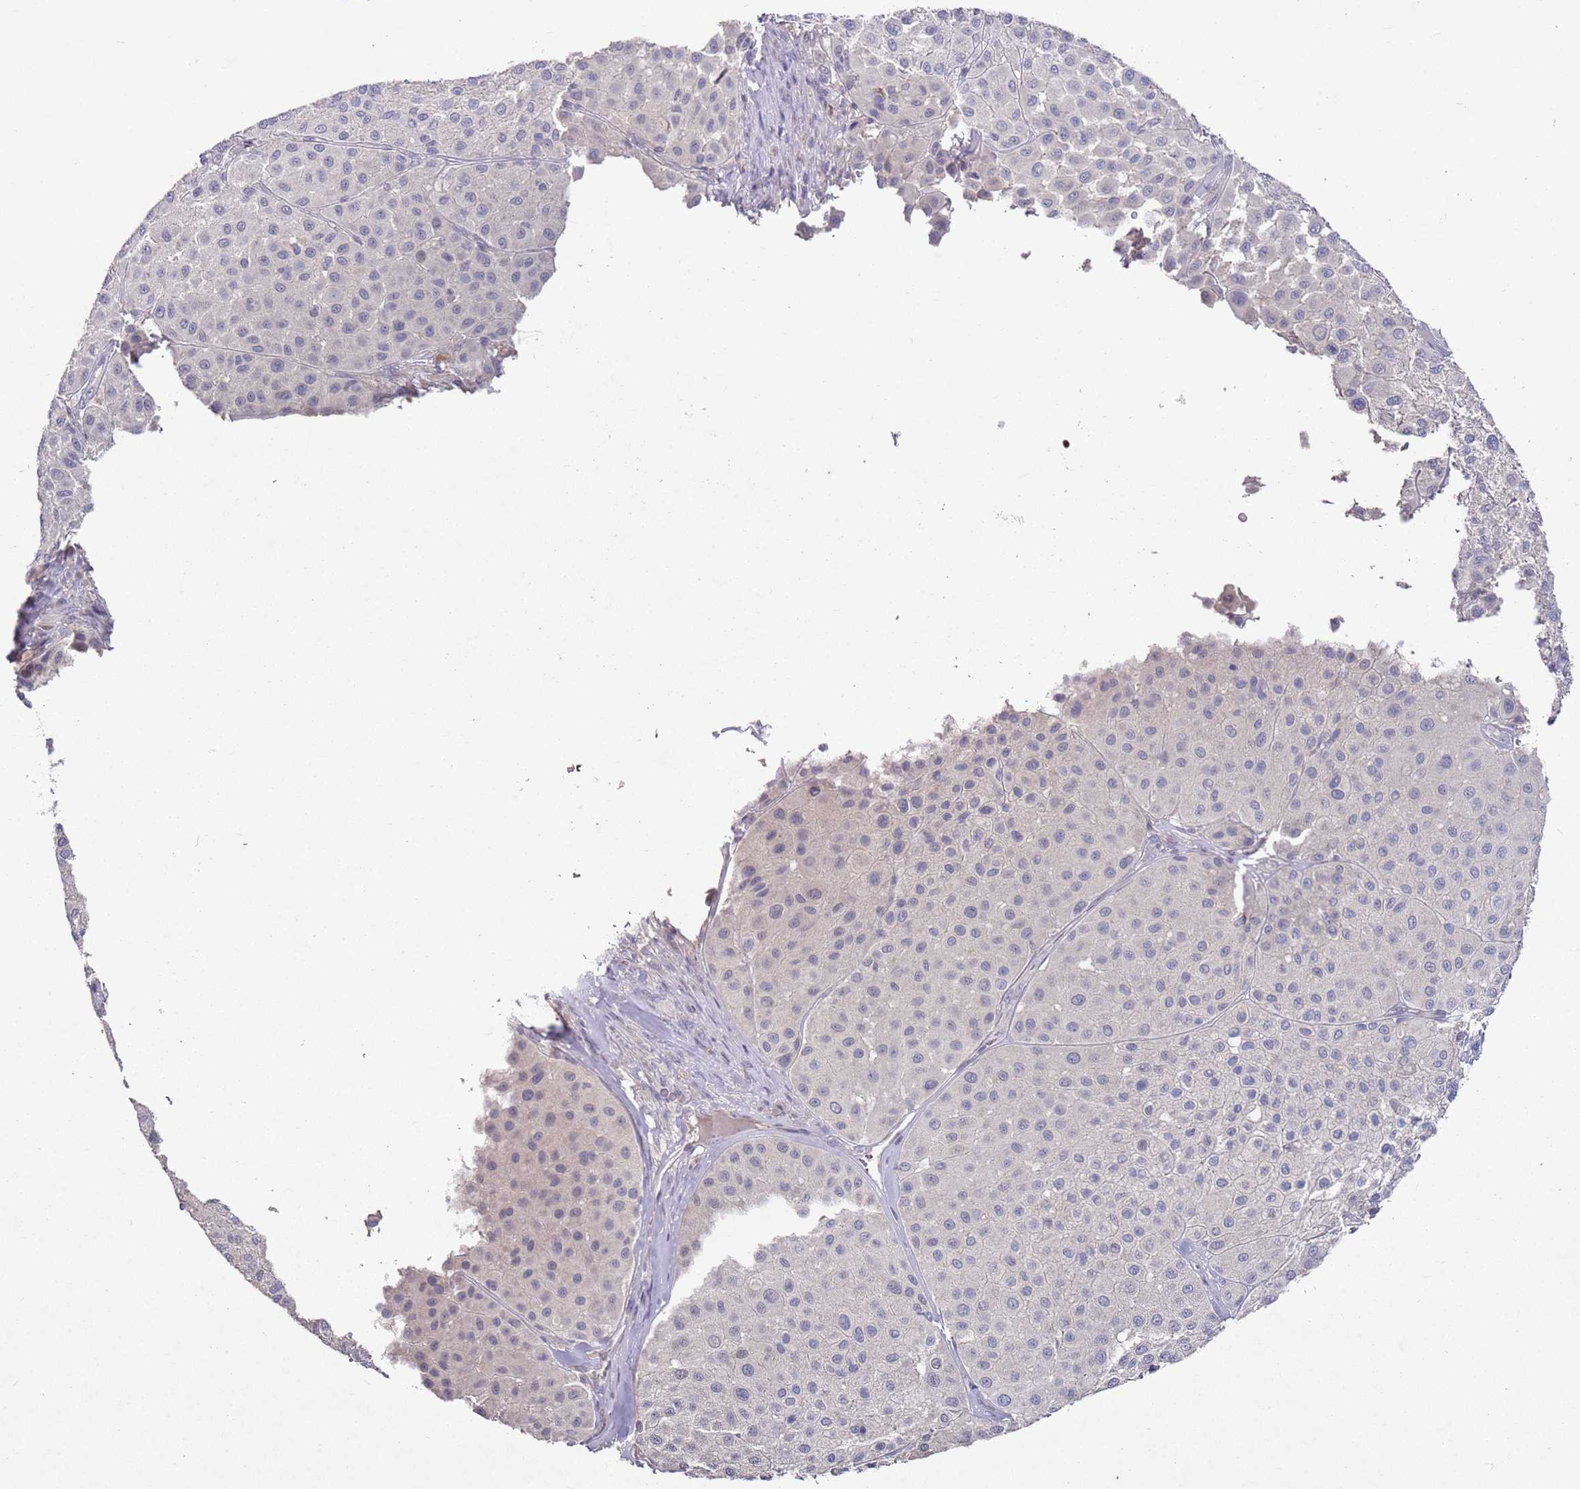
{"staining": {"intensity": "negative", "quantity": "none", "location": "none"}, "tissue": "melanoma", "cell_type": "Tumor cells", "image_type": "cancer", "snomed": [{"axis": "morphology", "description": "Malignant melanoma, Metastatic site"}, {"axis": "topography", "description": "Smooth muscle"}], "caption": "Melanoma was stained to show a protein in brown. There is no significant positivity in tumor cells.", "gene": "LACC1", "patient": {"sex": "male", "age": 41}}